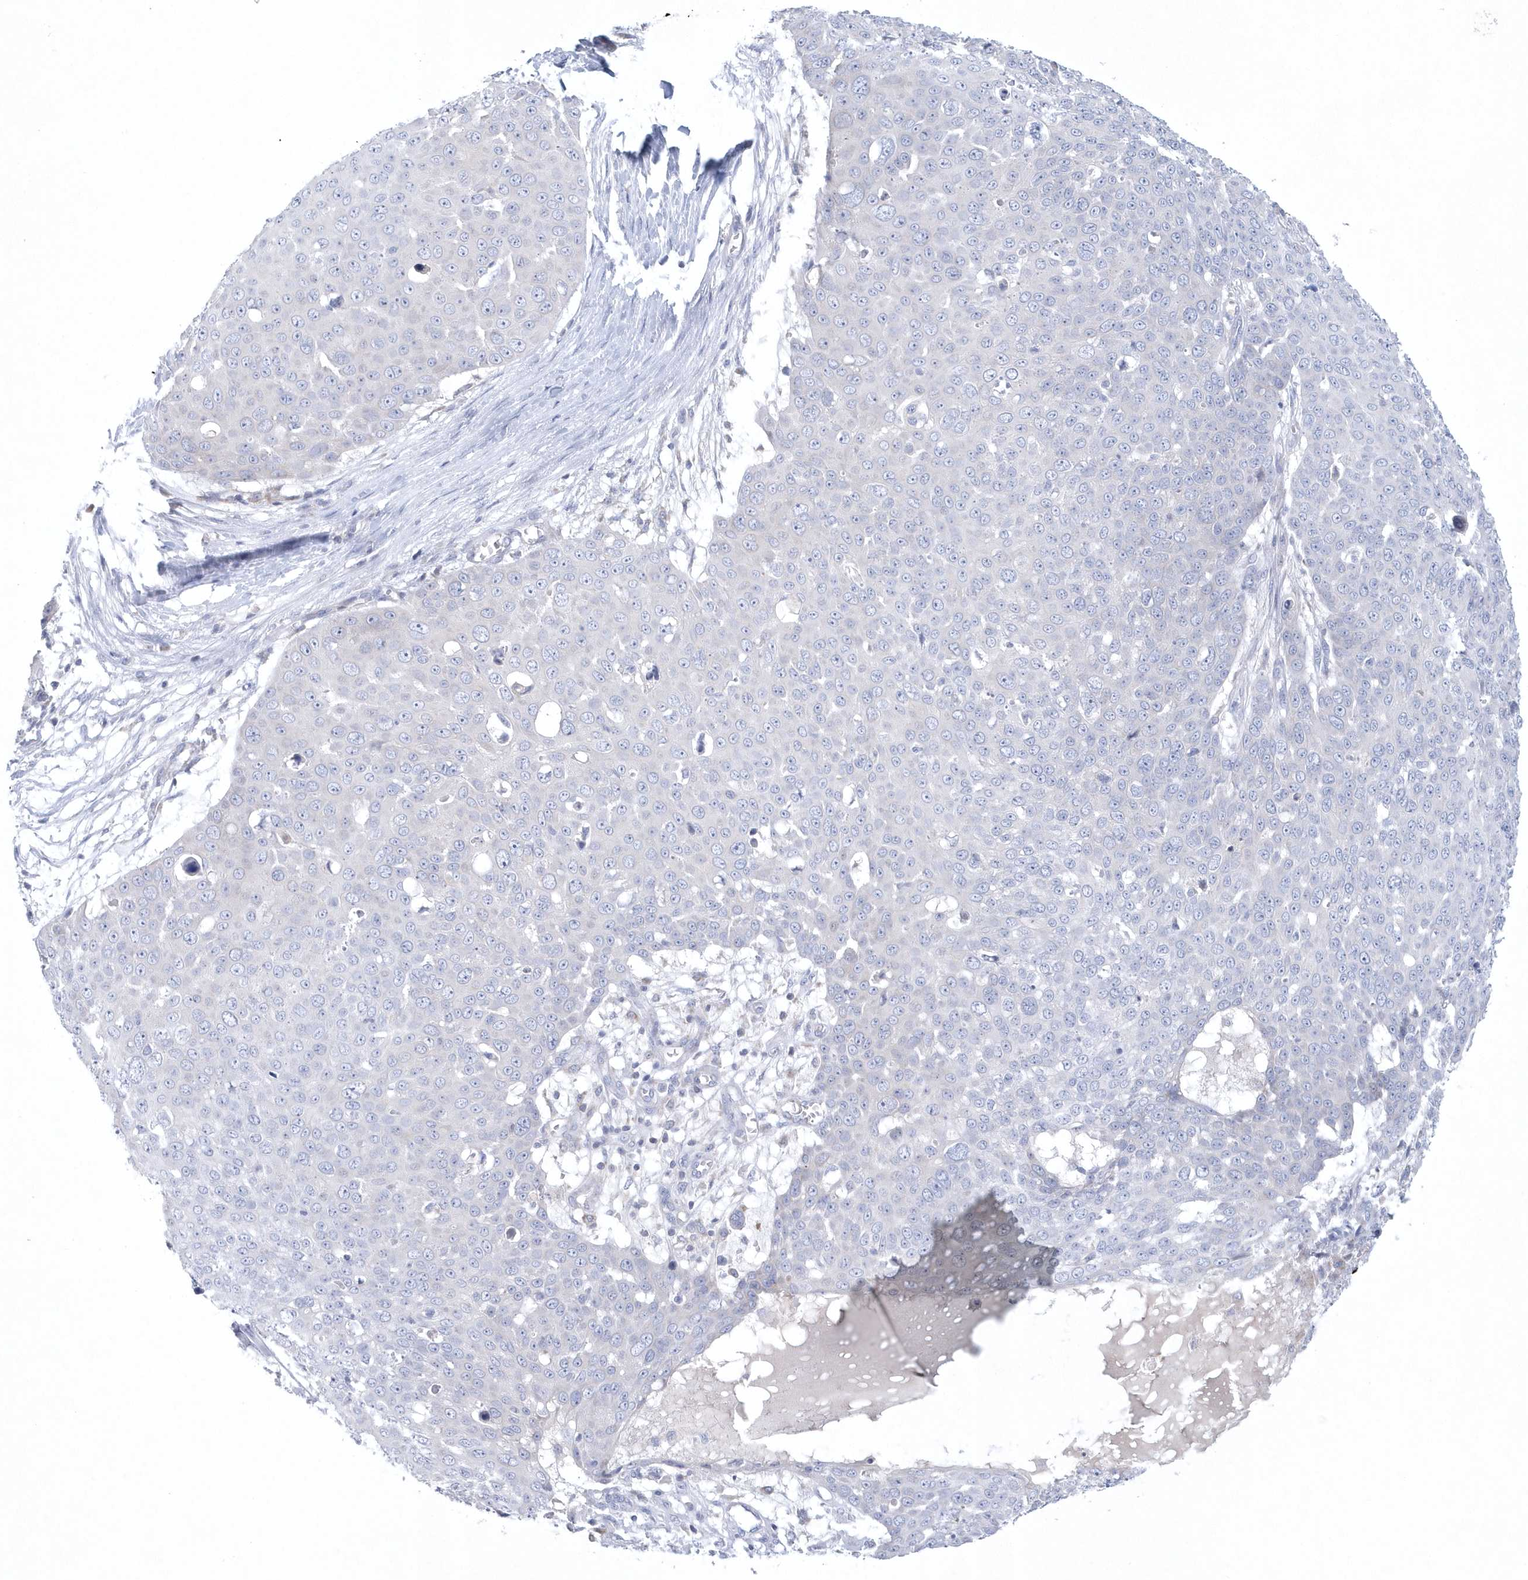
{"staining": {"intensity": "negative", "quantity": "none", "location": "none"}, "tissue": "skin cancer", "cell_type": "Tumor cells", "image_type": "cancer", "snomed": [{"axis": "morphology", "description": "Squamous cell carcinoma, NOS"}, {"axis": "topography", "description": "Skin"}], "caption": "Image shows no protein positivity in tumor cells of skin squamous cell carcinoma tissue.", "gene": "NIPAL1", "patient": {"sex": "male", "age": 71}}